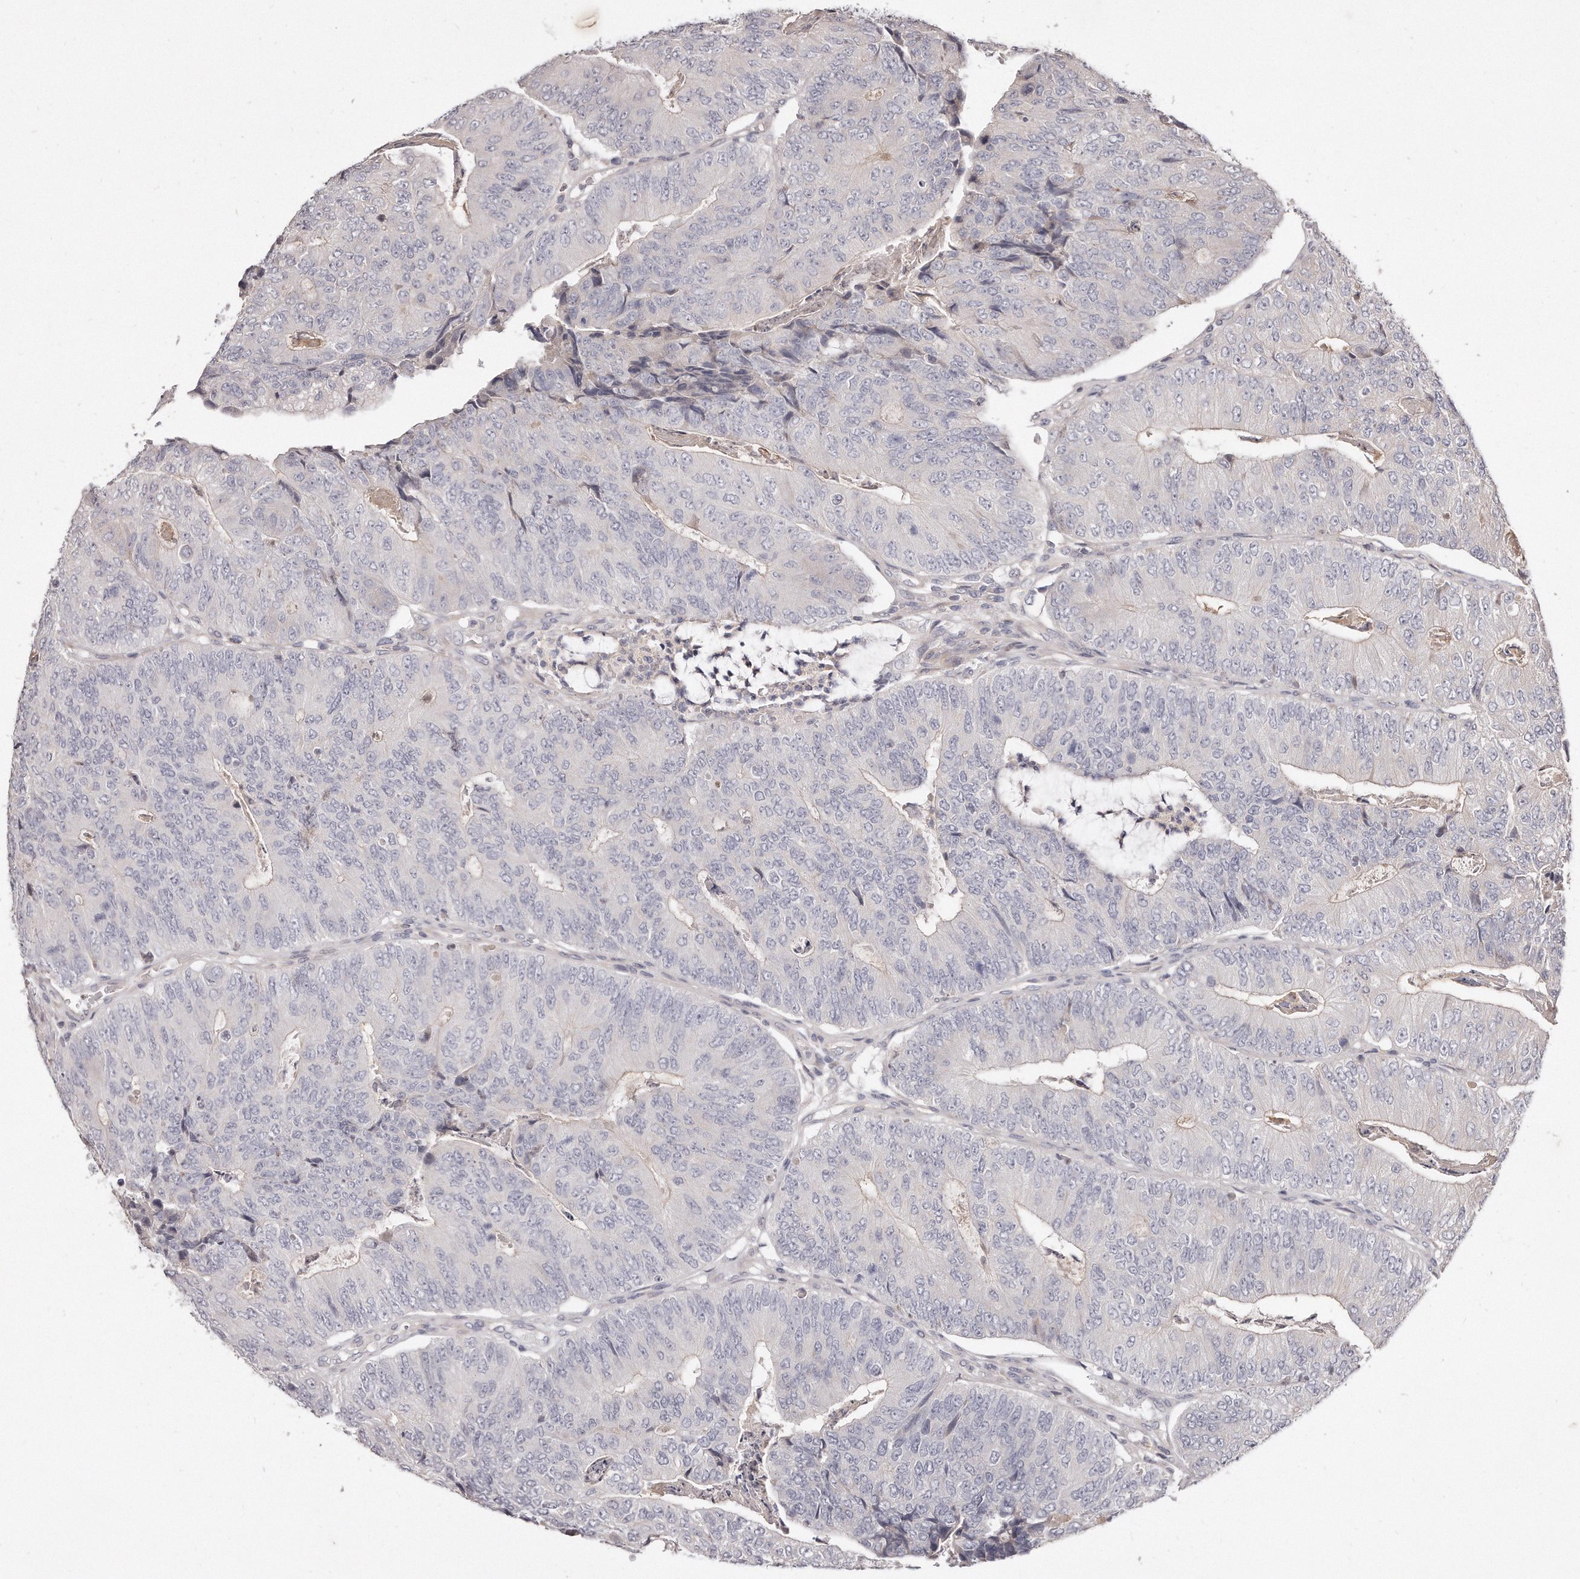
{"staining": {"intensity": "negative", "quantity": "none", "location": "none"}, "tissue": "colorectal cancer", "cell_type": "Tumor cells", "image_type": "cancer", "snomed": [{"axis": "morphology", "description": "Adenocarcinoma, NOS"}, {"axis": "topography", "description": "Colon"}], "caption": "IHC image of human adenocarcinoma (colorectal) stained for a protein (brown), which reveals no expression in tumor cells. (Brightfield microscopy of DAB immunohistochemistry at high magnification).", "gene": "TTLL4", "patient": {"sex": "female", "age": 67}}